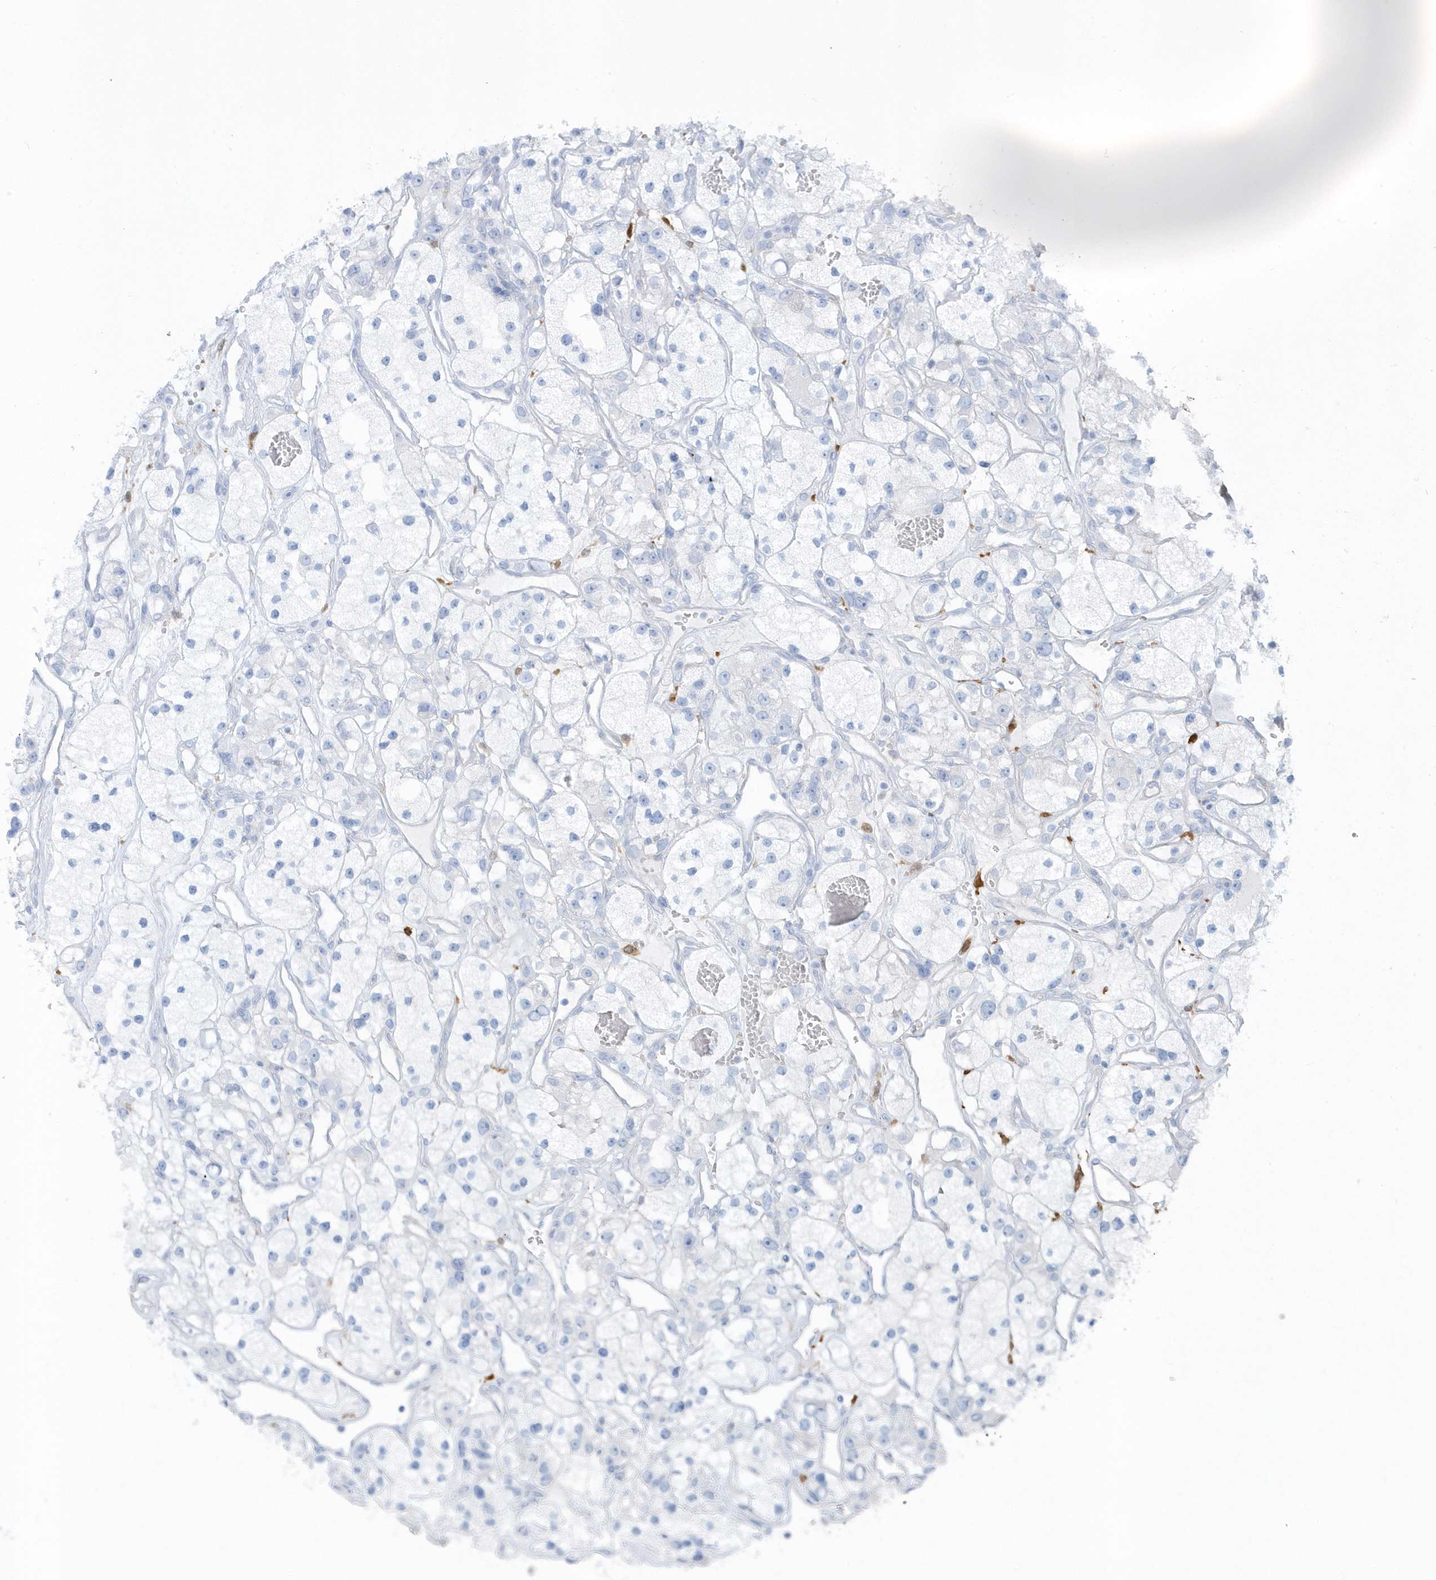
{"staining": {"intensity": "negative", "quantity": "none", "location": "none"}, "tissue": "renal cancer", "cell_type": "Tumor cells", "image_type": "cancer", "snomed": [{"axis": "morphology", "description": "Adenocarcinoma, NOS"}, {"axis": "topography", "description": "Kidney"}], "caption": "Protein analysis of renal cancer (adenocarcinoma) exhibits no significant staining in tumor cells.", "gene": "FAM98A", "patient": {"sex": "female", "age": 57}}